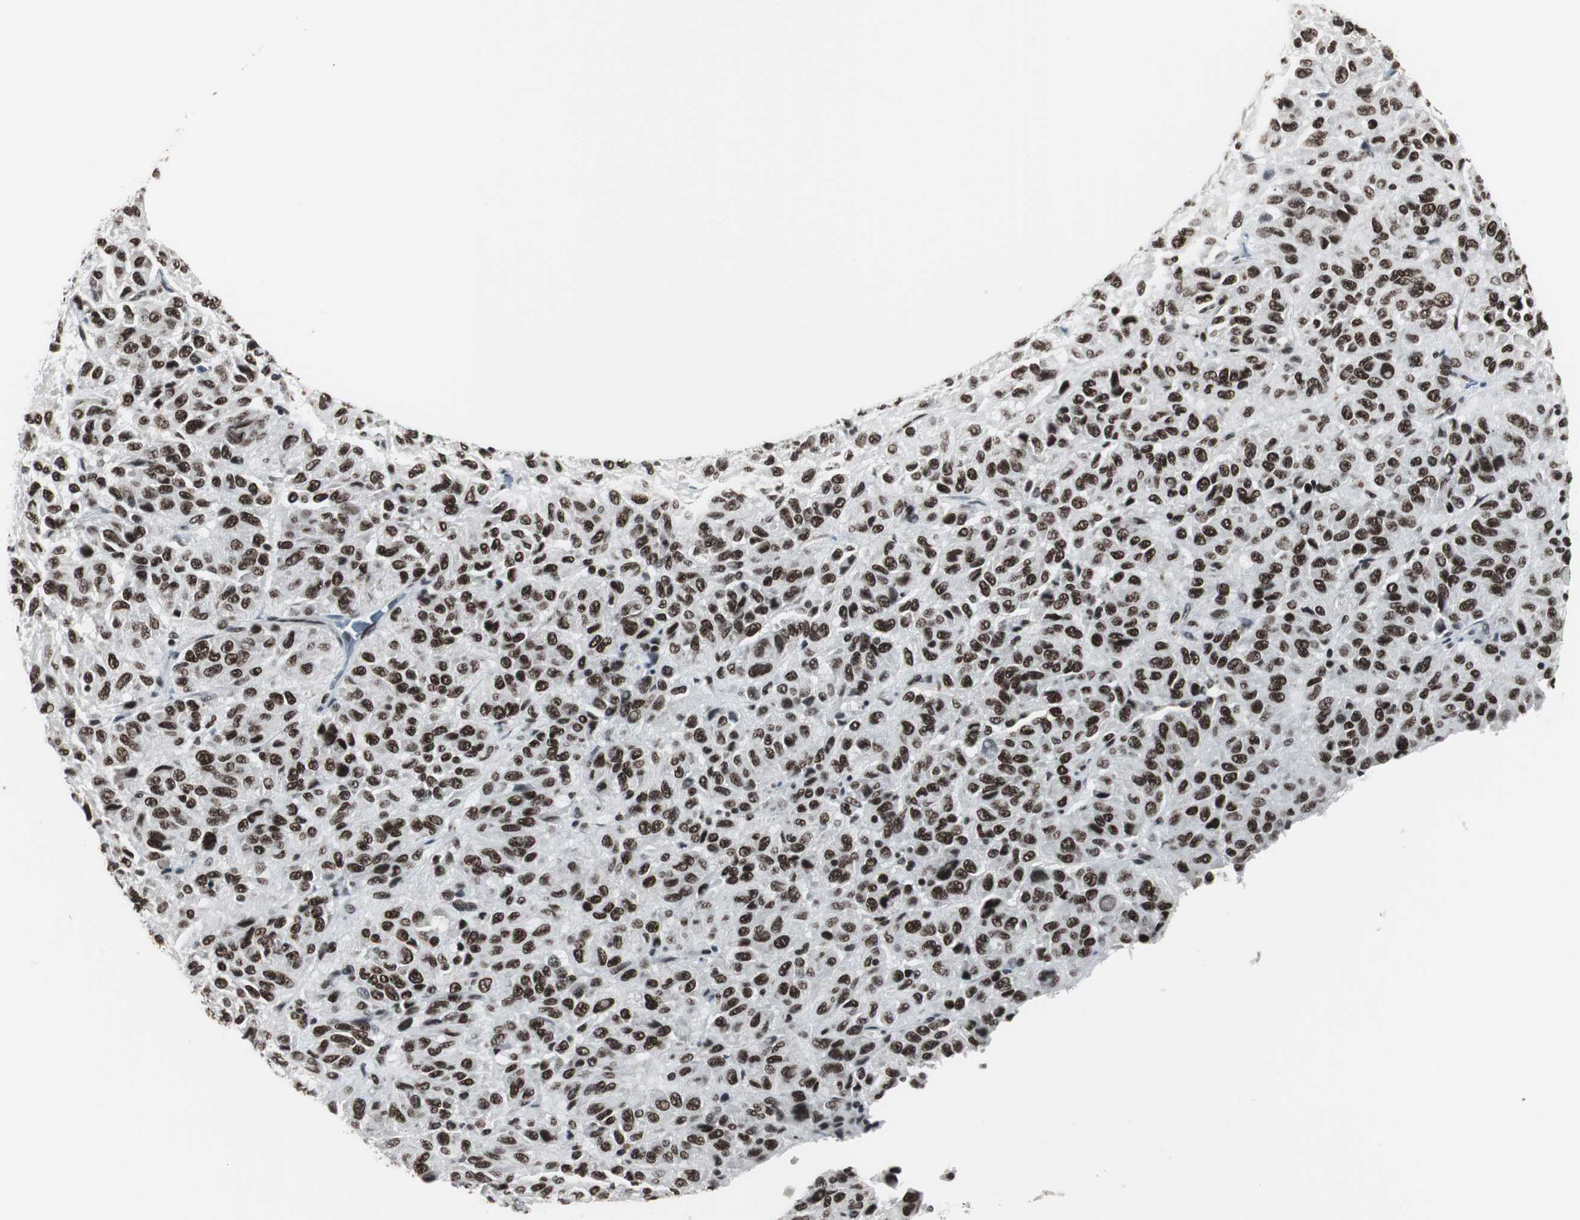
{"staining": {"intensity": "strong", "quantity": ">75%", "location": "nuclear"}, "tissue": "melanoma", "cell_type": "Tumor cells", "image_type": "cancer", "snomed": [{"axis": "morphology", "description": "Malignant melanoma, Metastatic site"}, {"axis": "topography", "description": "Lung"}], "caption": "A brown stain shows strong nuclear expression of a protein in malignant melanoma (metastatic site) tumor cells.", "gene": "XRCC1", "patient": {"sex": "male", "age": 64}}